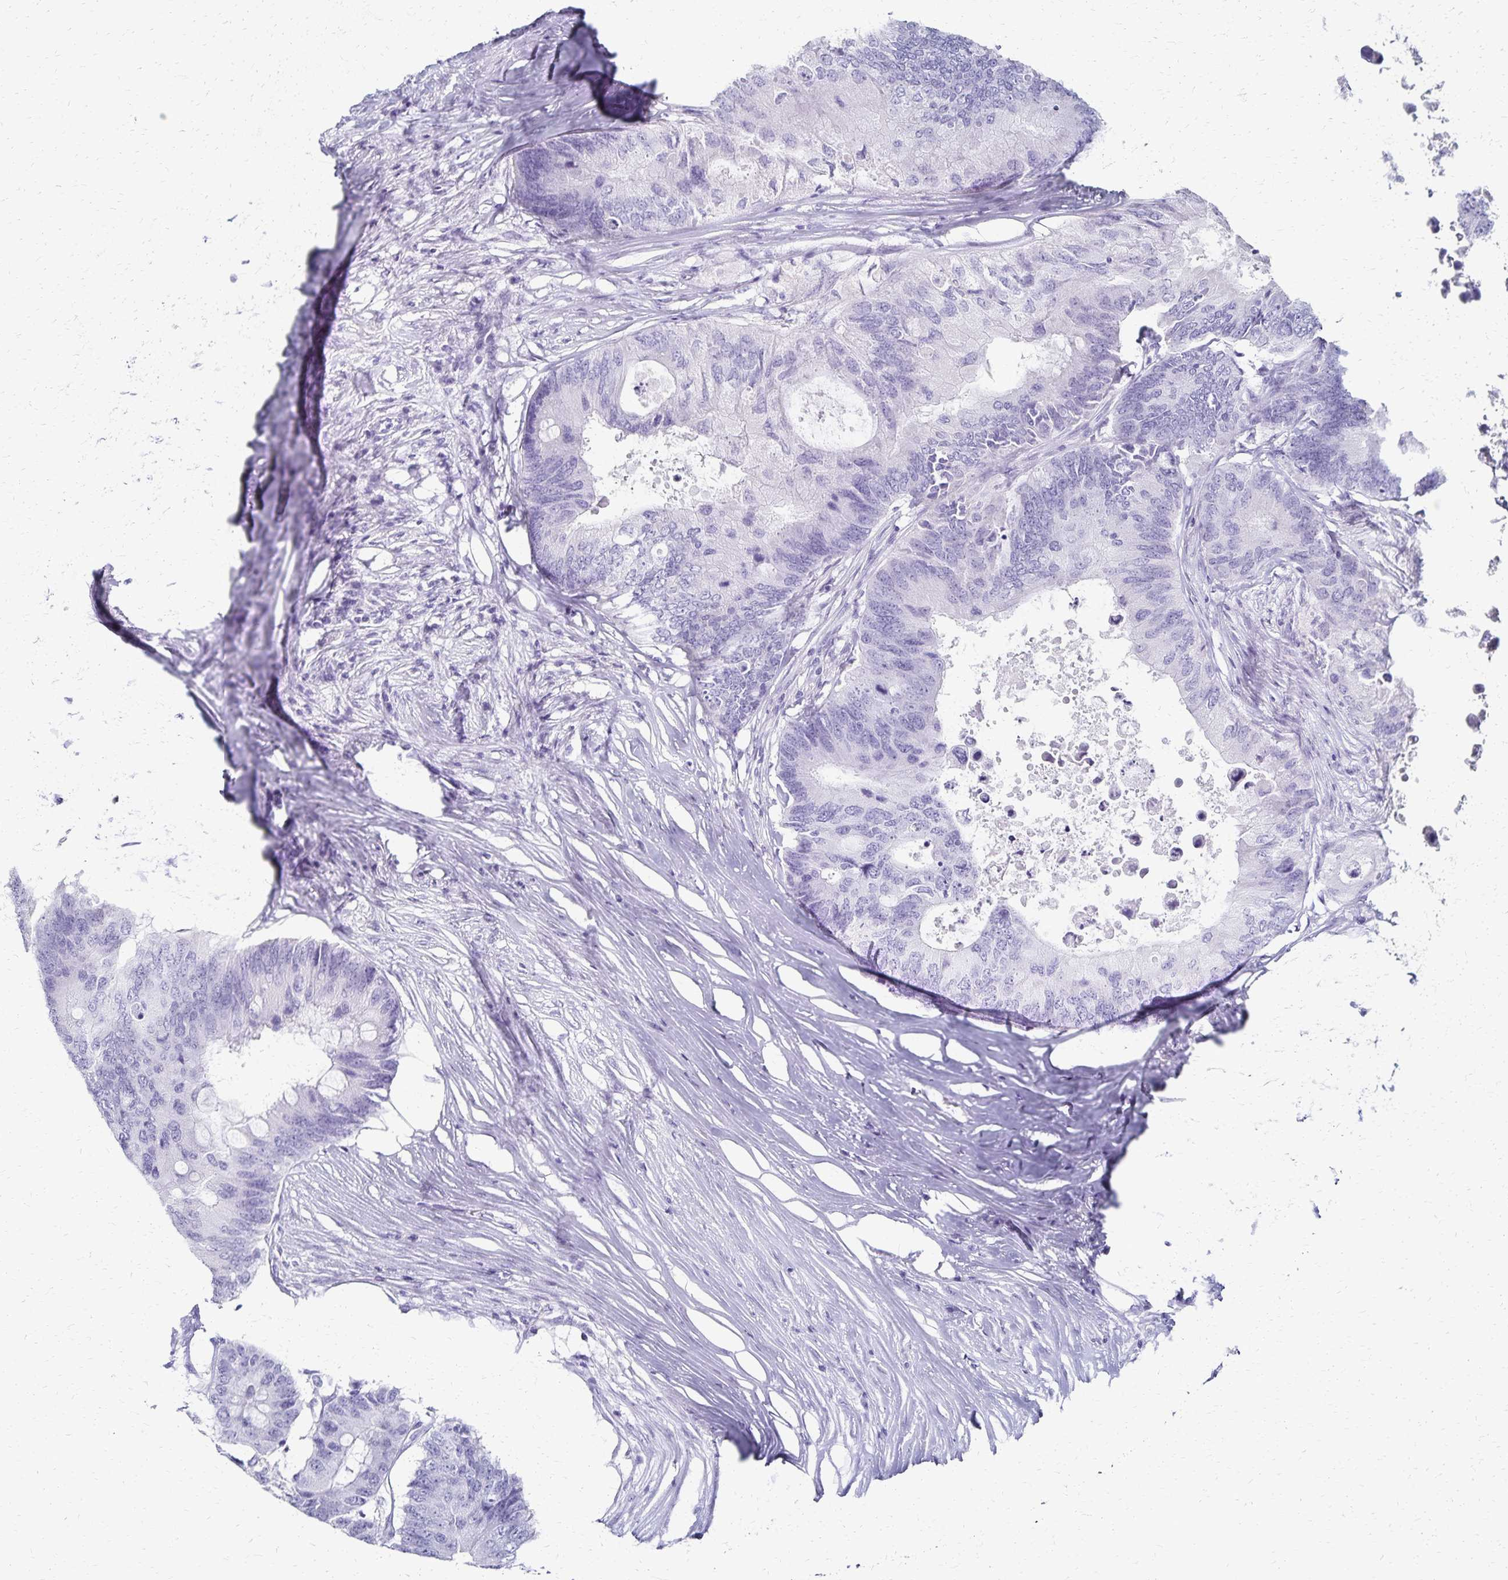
{"staining": {"intensity": "negative", "quantity": "none", "location": "none"}, "tissue": "colorectal cancer", "cell_type": "Tumor cells", "image_type": "cancer", "snomed": [{"axis": "morphology", "description": "Adenocarcinoma, NOS"}, {"axis": "topography", "description": "Colon"}], "caption": "A high-resolution image shows IHC staining of colorectal cancer (adenocarcinoma), which exhibits no significant positivity in tumor cells.", "gene": "GIP", "patient": {"sex": "male", "age": 71}}